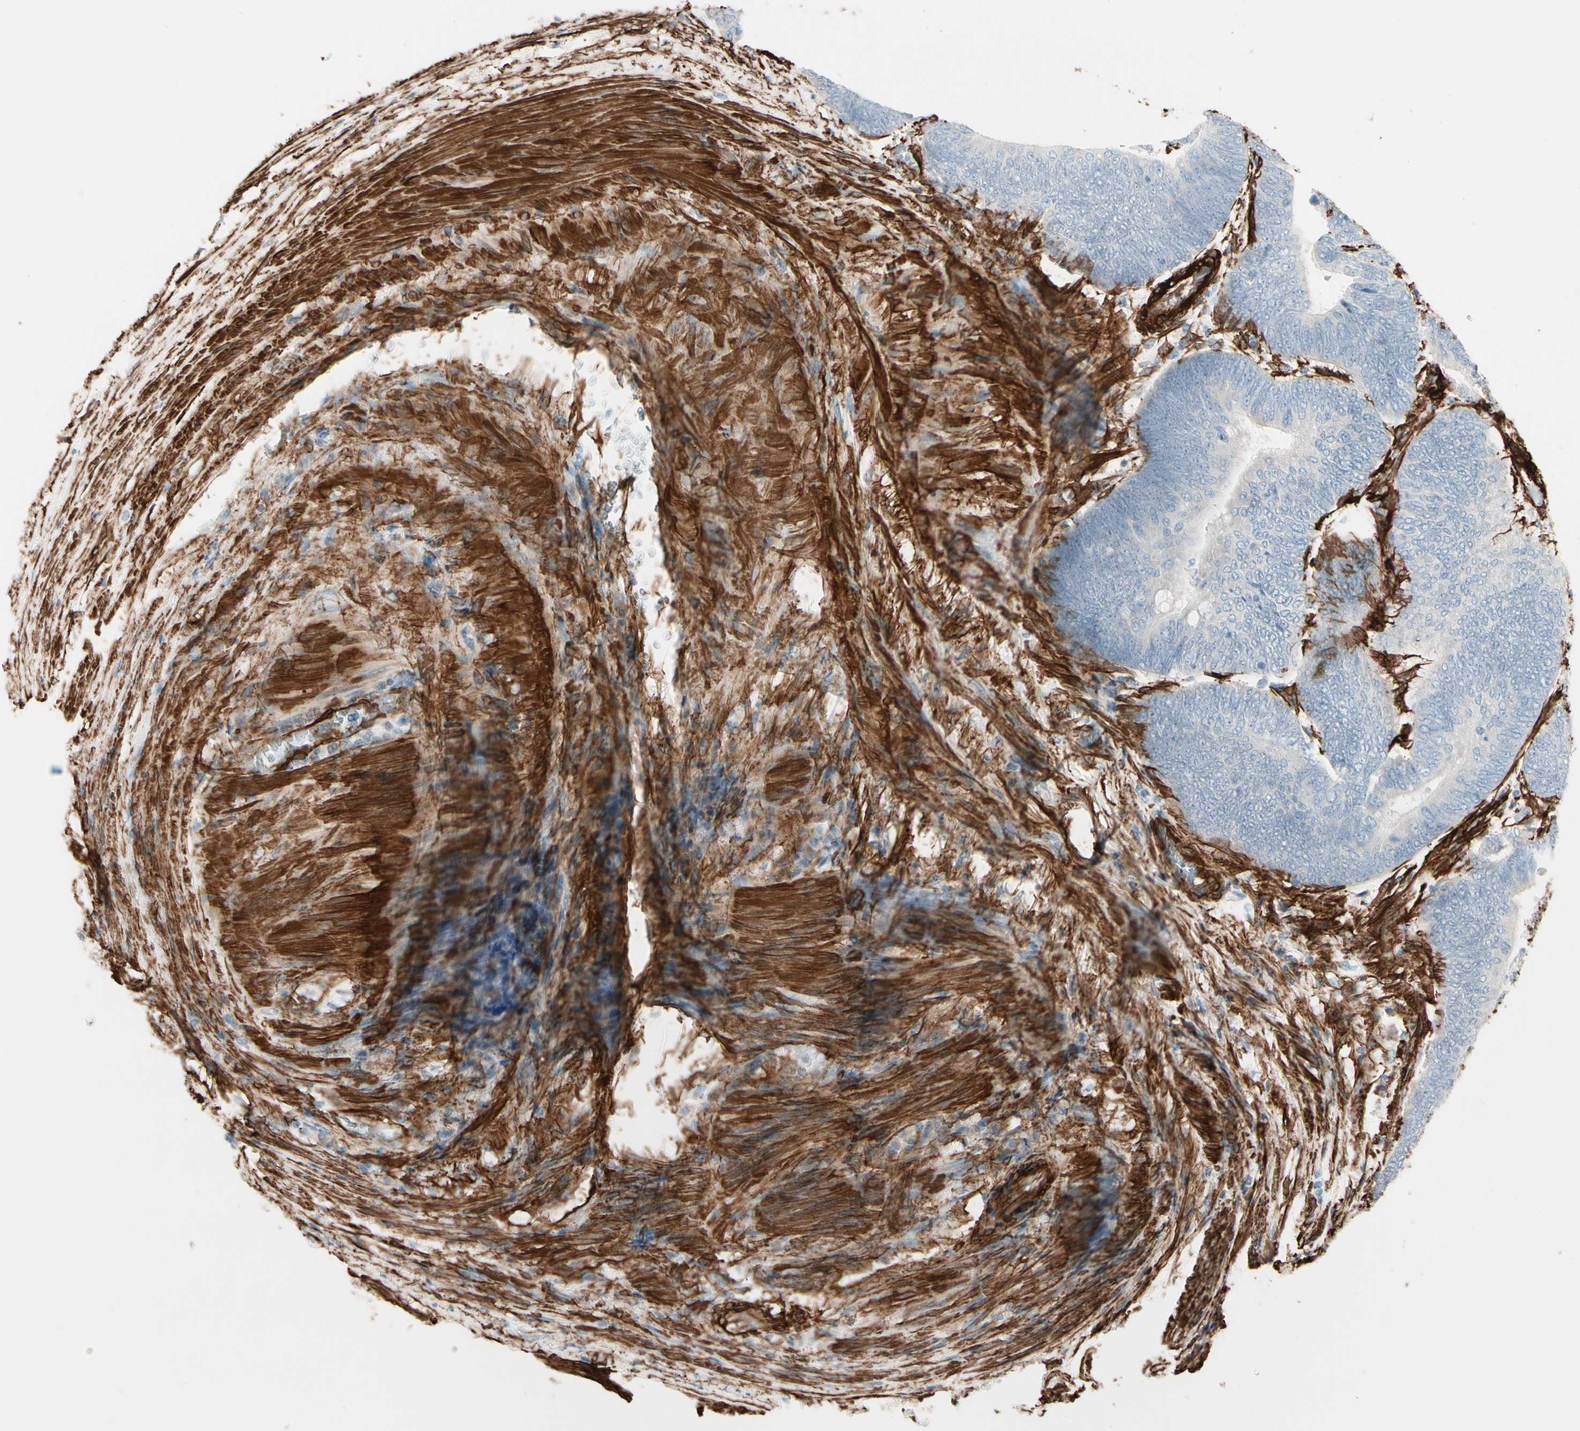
{"staining": {"intensity": "negative", "quantity": "none", "location": "none"}, "tissue": "colorectal cancer", "cell_type": "Tumor cells", "image_type": "cancer", "snomed": [{"axis": "morphology", "description": "Normal tissue, NOS"}, {"axis": "morphology", "description": "Adenocarcinoma, NOS"}, {"axis": "topography", "description": "Rectum"}, {"axis": "topography", "description": "Peripheral nerve tissue"}], "caption": "Tumor cells are negative for brown protein staining in colorectal cancer (adenocarcinoma). The staining was performed using DAB (3,3'-diaminobenzidine) to visualize the protein expression in brown, while the nuclei were stained in blue with hematoxylin (Magnification: 20x).", "gene": "CALD1", "patient": {"sex": "male", "age": 92}}